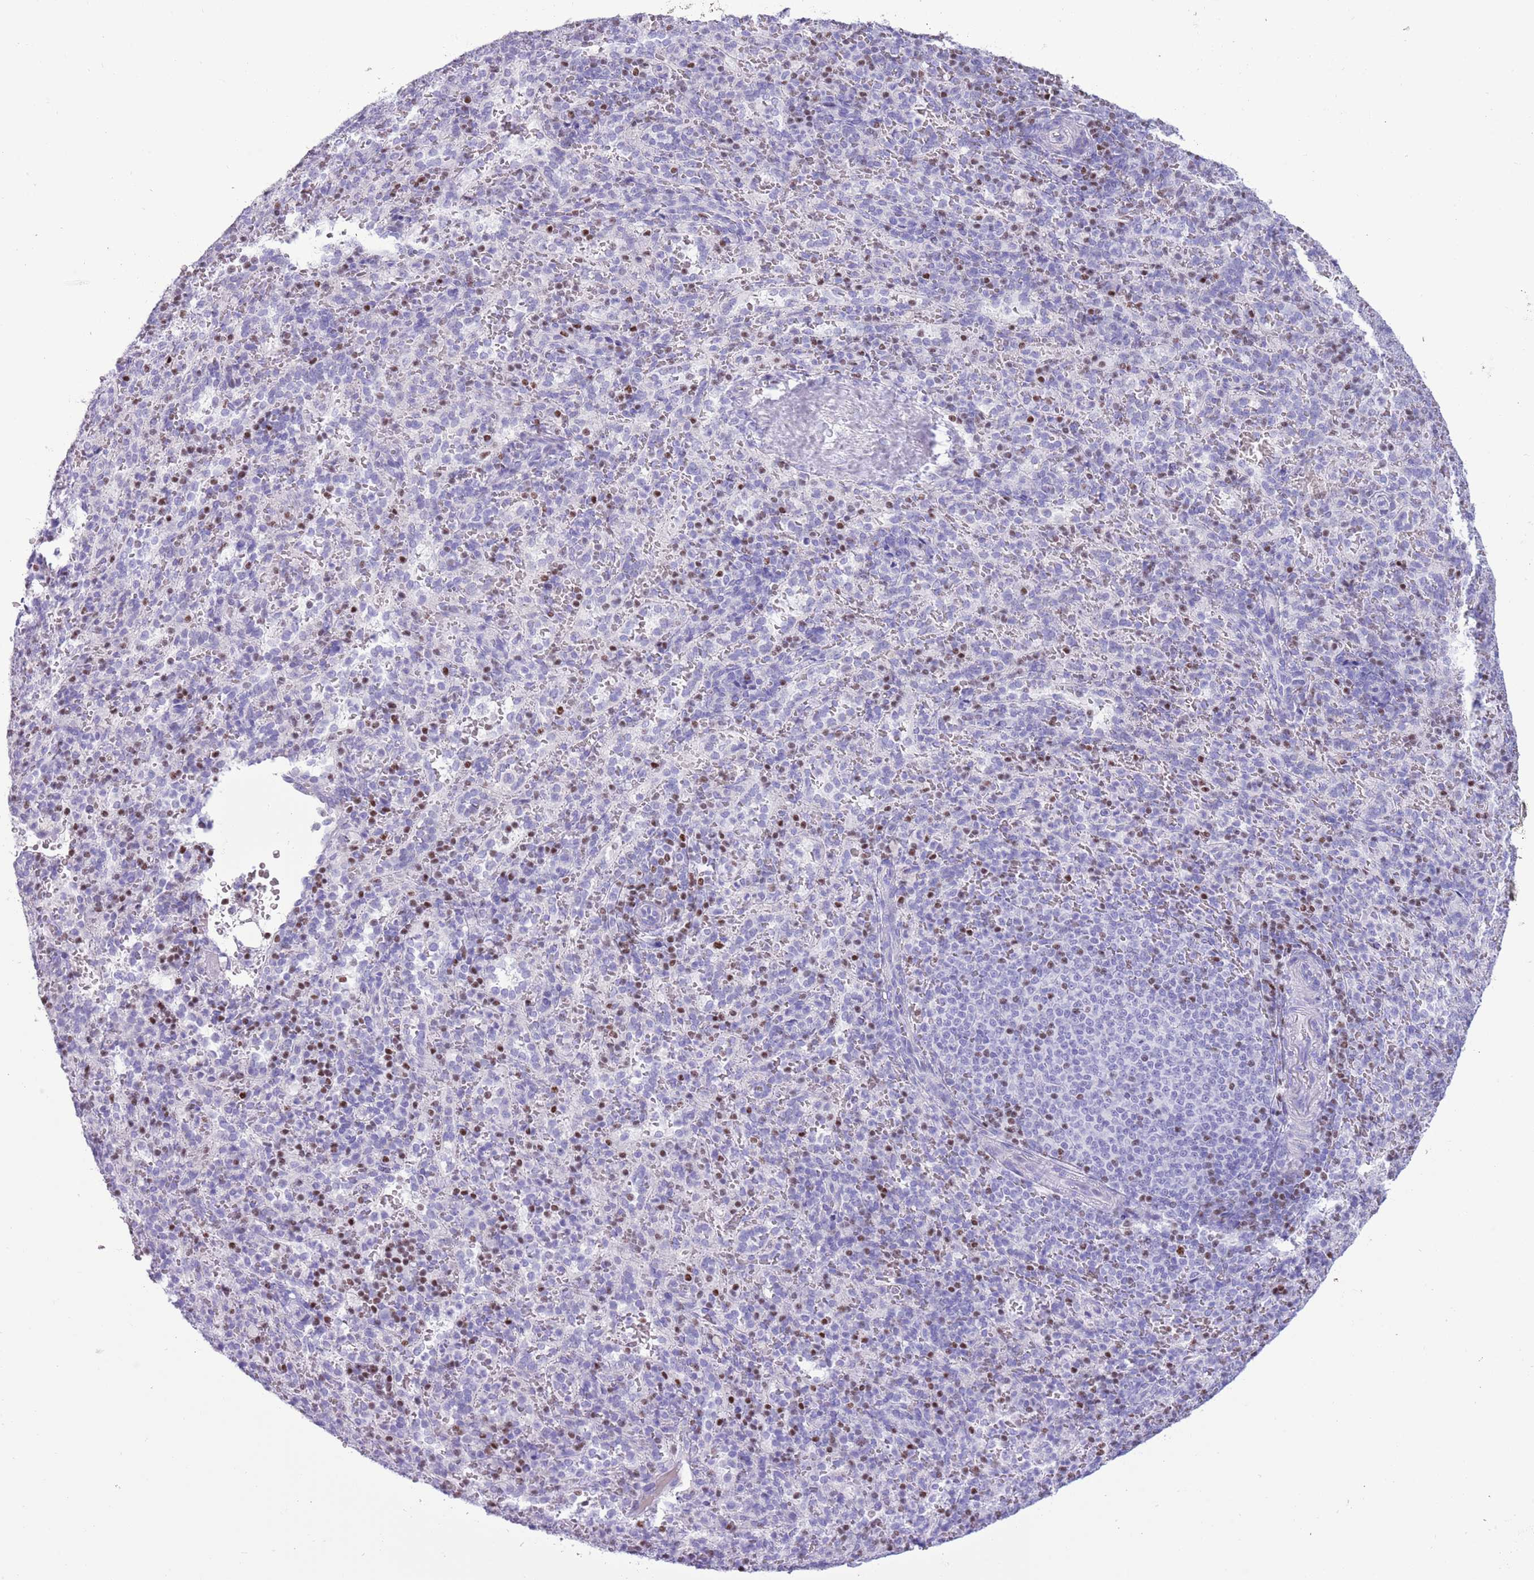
{"staining": {"intensity": "moderate", "quantity": "<25%", "location": "nuclear"}, "tissue": "spleen", "cell_type": "Cells in red pulp", "image_type": "normal", "snomed": [{"axis": "morphology", "description": "Normal tissue, NOS"}, {"axis": "topography", "description": "Spleen"}], "caption": "IHC photomicrograph of unremarkable spleen stained for a protein (brown), which demonstrates low levels of moderate nuclear staining in about <25% of cells in red pulp.", "gene": "BCL11B", "patient": {"sex": "female", "age": 21}}